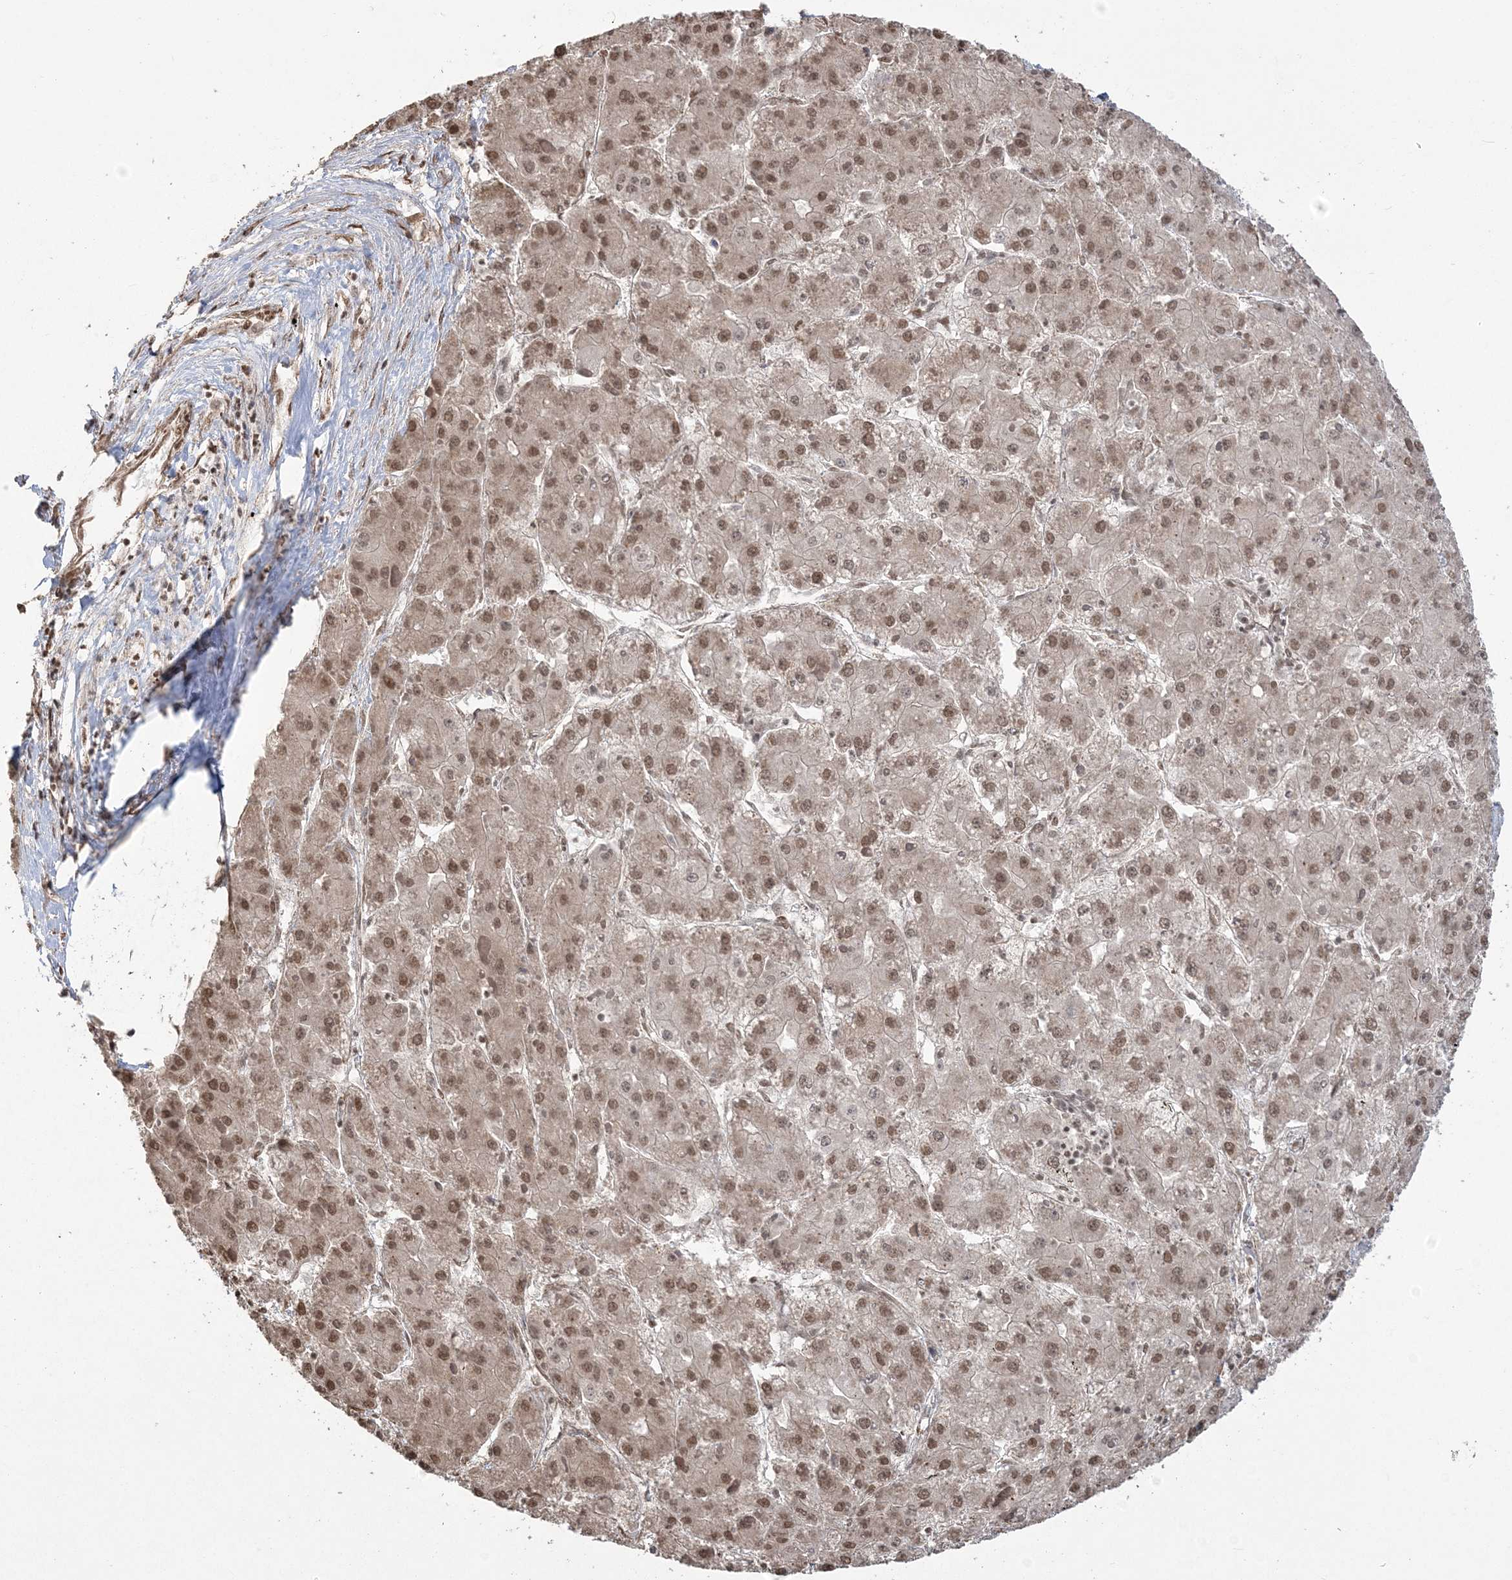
{"staining": {"intensity": "moderate", "quantity": ">75%", "location": "nuclear"}, "tissue": "liver cancer", "cell_type": "Tumor cells", "image_type": "cancer", "snomed": [{"axis": "morphology", "description": "Carcinoma, Hepatocellular, NOS"}, {"axis": "topography", "description": "Liver"}], "caption": "Immunohistochemistry (IHC) (DAB) staining of human hepatocellular carcinoma (liver) demonstrates moderate nuclear protein expression in about >75% of tumor cells.", "gene": "ZNF839", "patient": {"sex": "female", "age": 73}}